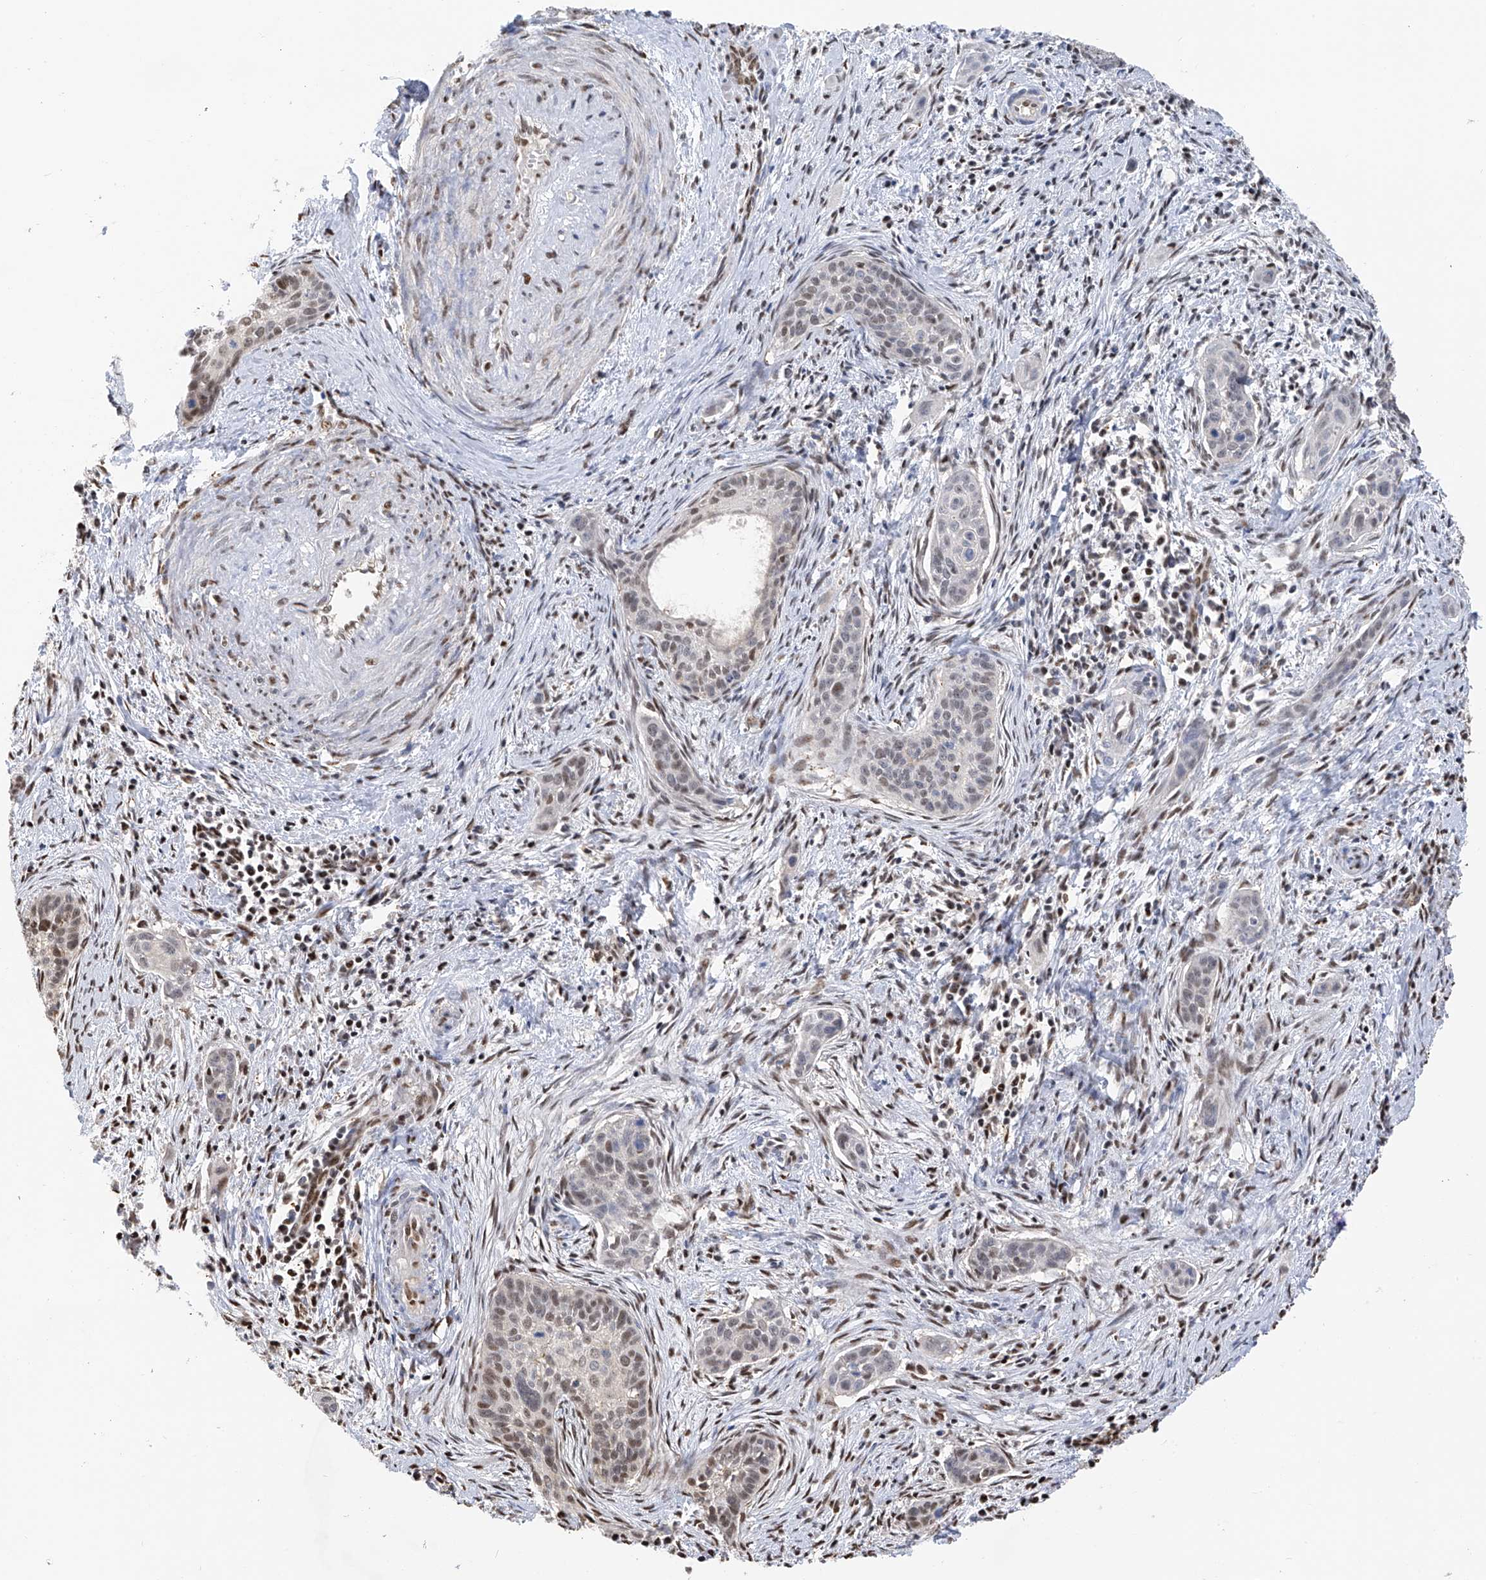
{"staining": {"intensity": "weak", "quantity": "<25%", "location": "nuclear"}, "tissue": "cervical cancer", "cell_type": "Tumor cells", "image_type": "cancer", "snomed": [{"axis": "morphology", "description": "Squamous cell carcinoma, NOS"}, {"axis": "topography", "description": "Cervix"}], "caption": "Immunohistochemistry (IHC) micrograph of neoplastic tissue: cervical cancer stained with DAB reveals no significant protein expression in tumor cells.", "gene": "PMM1", "patient": {"sex": "female", "age": 33}}